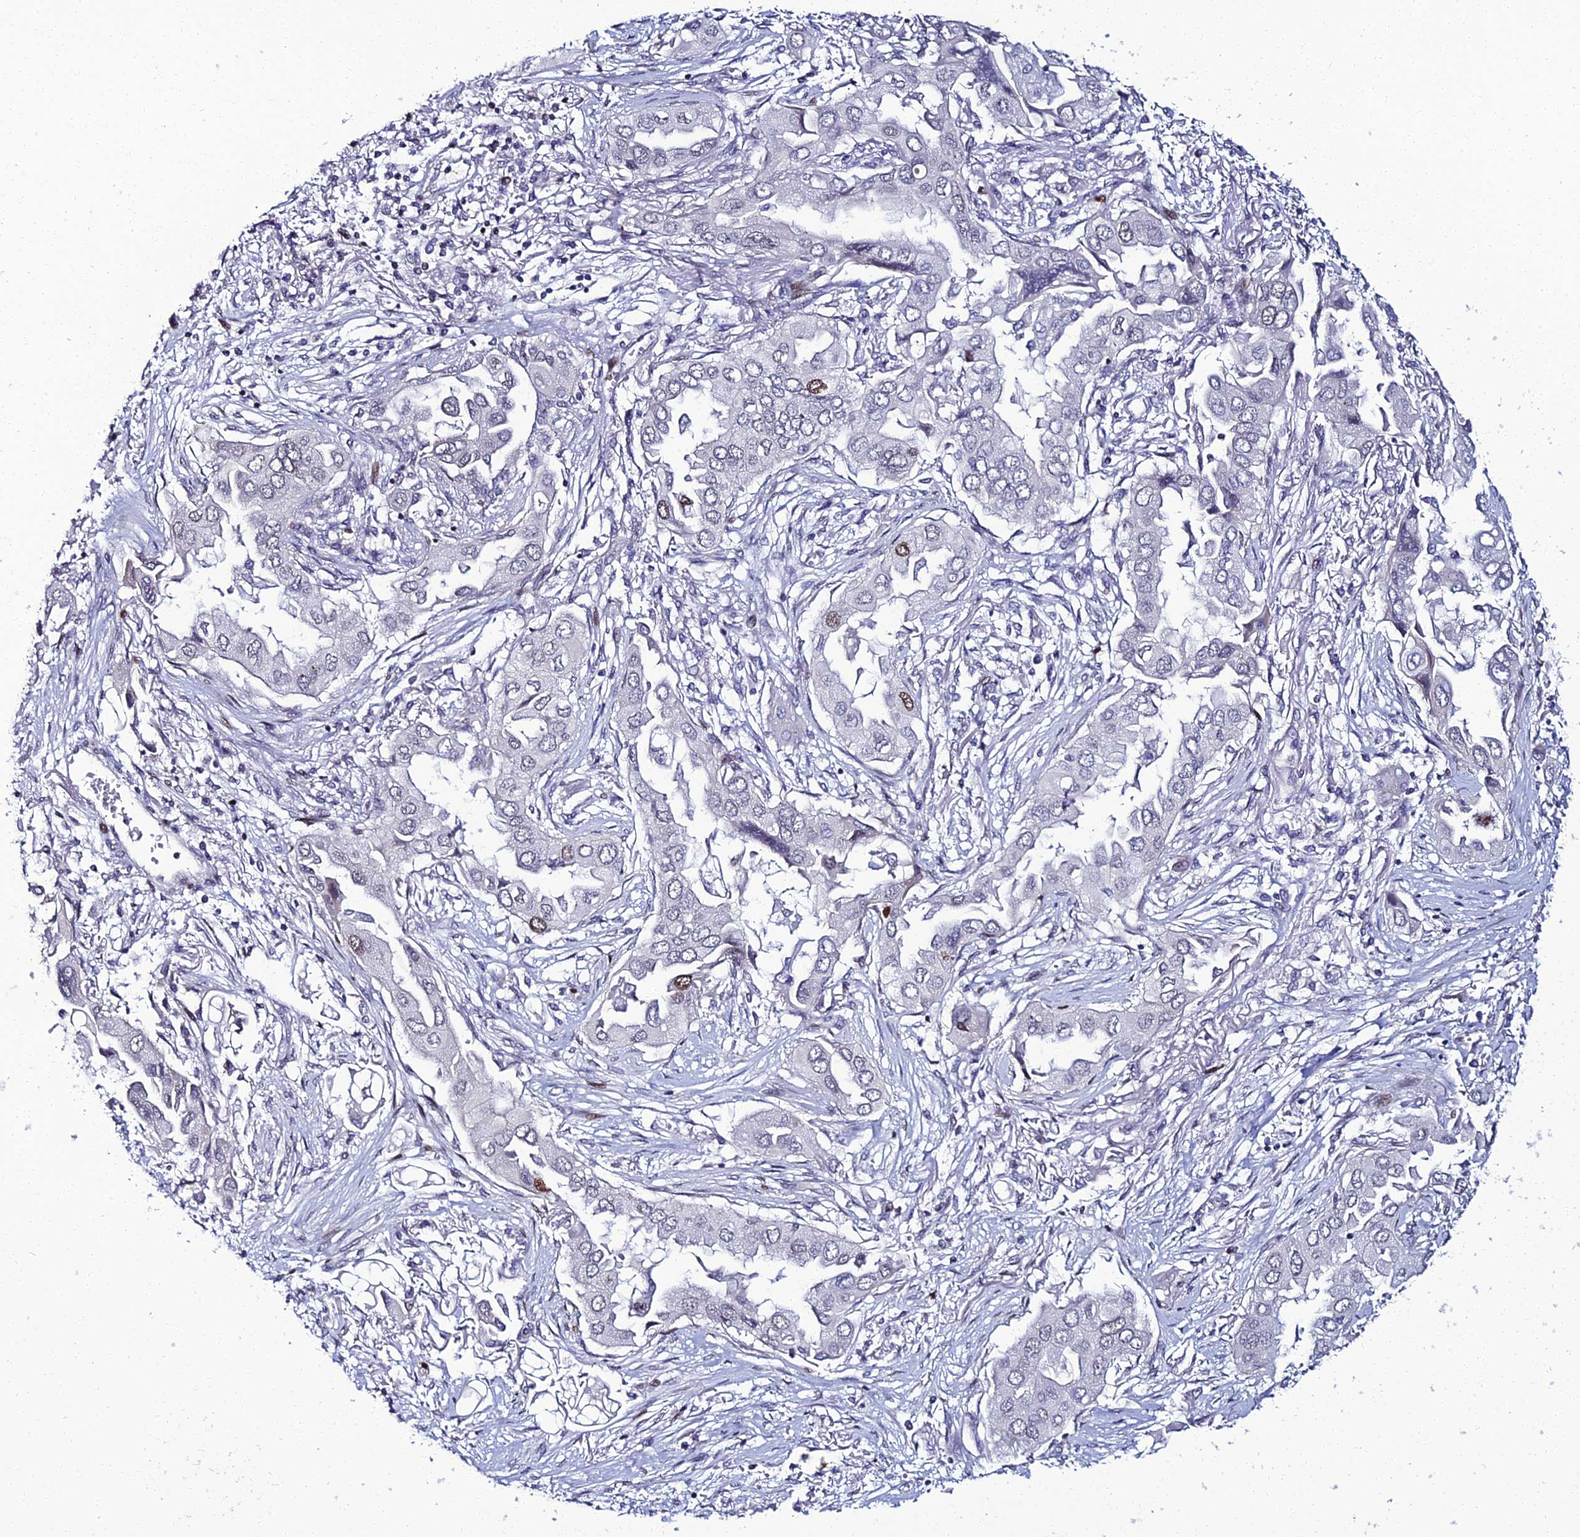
{"staining": {"intensity": "moderate", "quantity": "<25%", "location": "nuclear"}, "tissue": "lung cancer", "cell_type": "Tumor cells", "image_type": "cancer", "snomed": [{"axis": "morphology", "description": "Adenocarcinoma, NOS"}, {"axis": "topography", "description": "Lung"}], "caption": "Brown immunohistochemical staining in human lung cancer shows moderate nuclear staining in approximately <25% of tumor cells. (DAB = brown stain, brightfield microscopy at high magnification).", "gene": "TAF9B", "patient": {"sex": "female", "age": 76}}